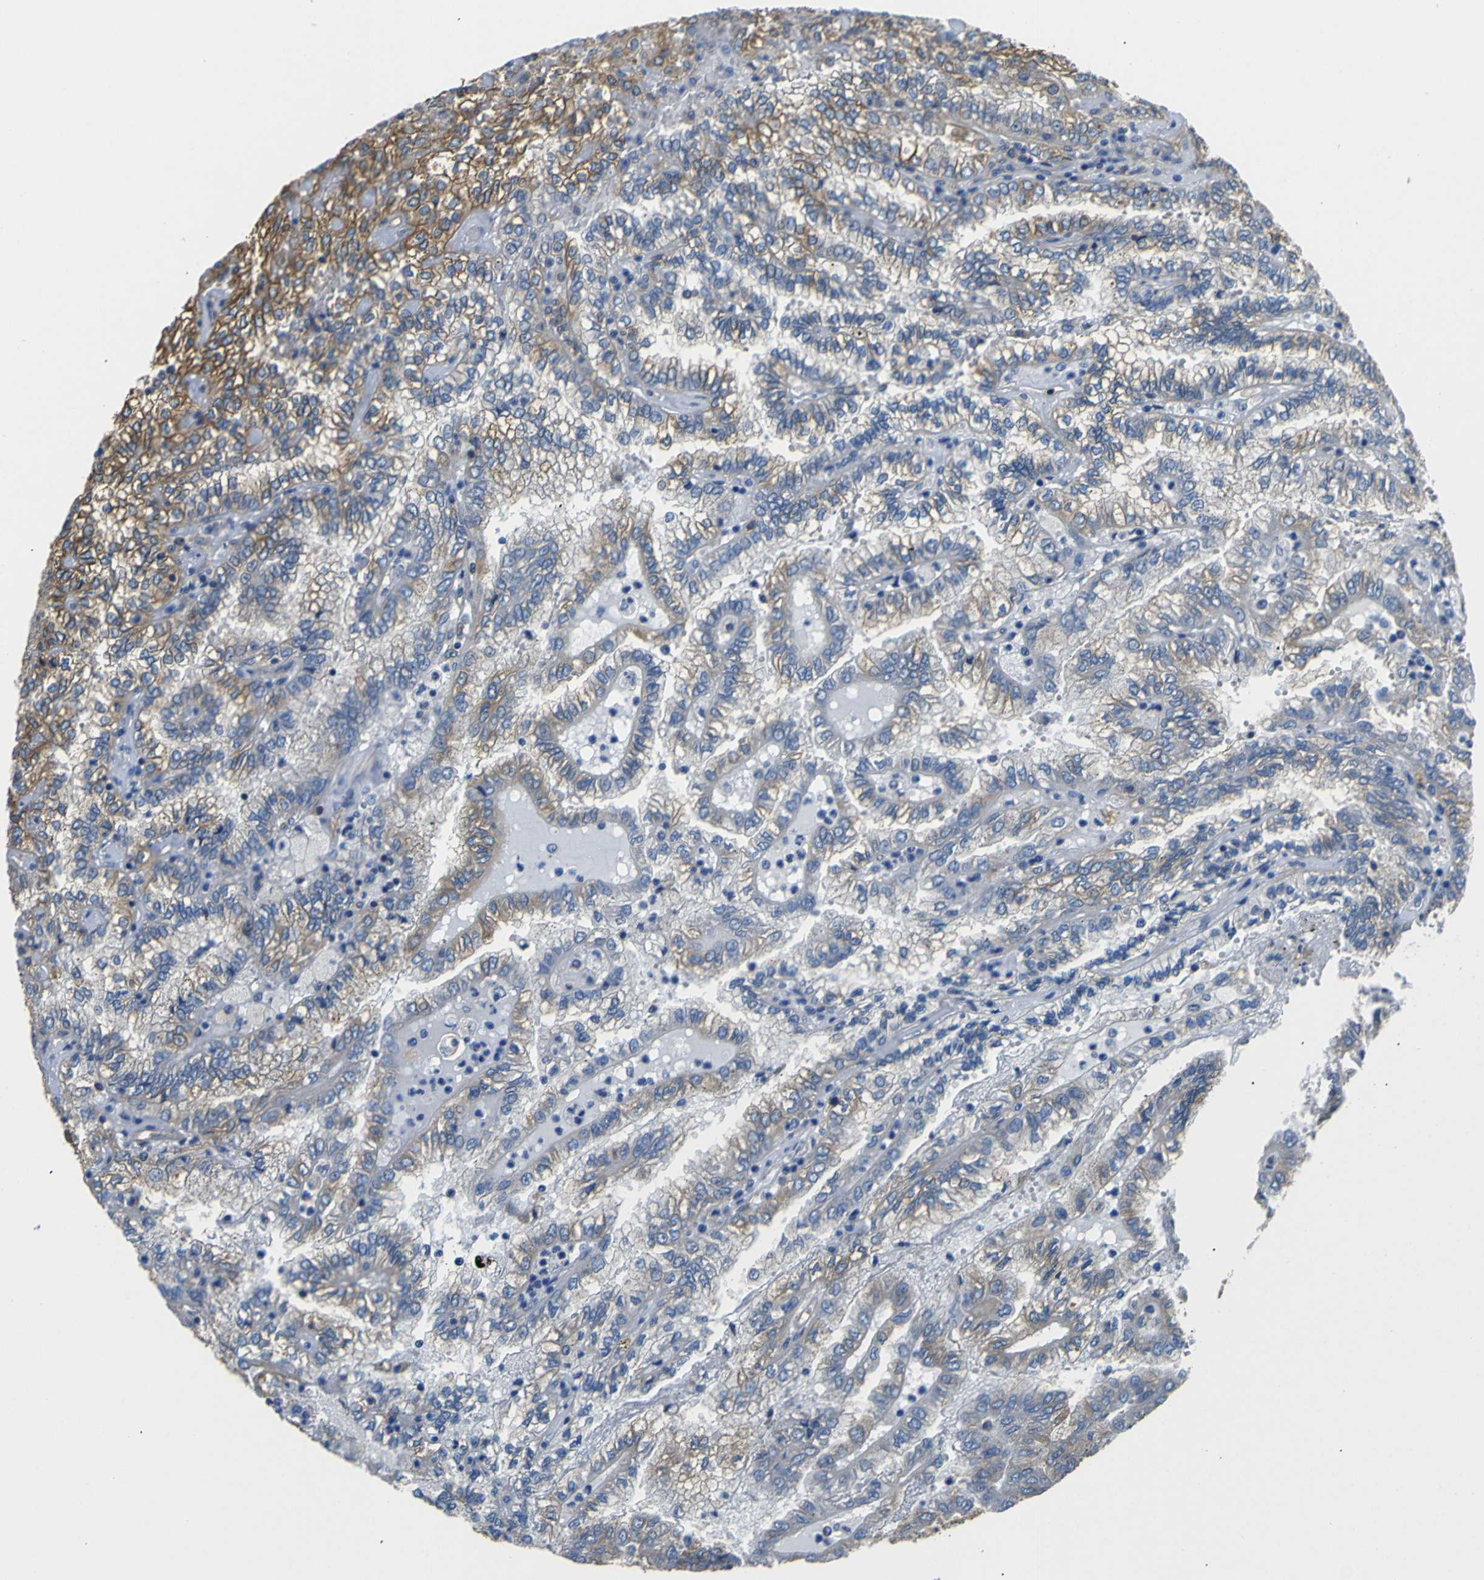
{"staining": {"intensity": "moderate", "quantity": "25%-75%", "location": "cytoplasmic/membranous"}, "tissue": "renal cancer", "cell_type": "Tumor cells", "image_type": "cancer", "snomed": [{"axis": "morphology", "description": "Inflammation, NOS"}, {"axis": "morphology", "description": "Adenocarcinoma, NOS"}, {"axis": "topography", "description": "Kidney"}], "caption": "A brown stain labels moderate cytoplasmic/membranous expression of a protein in human renal adenocarcinoma tumor cells.", "gene": "TUBB", "patient": {"sex": "male", "age": 68}}